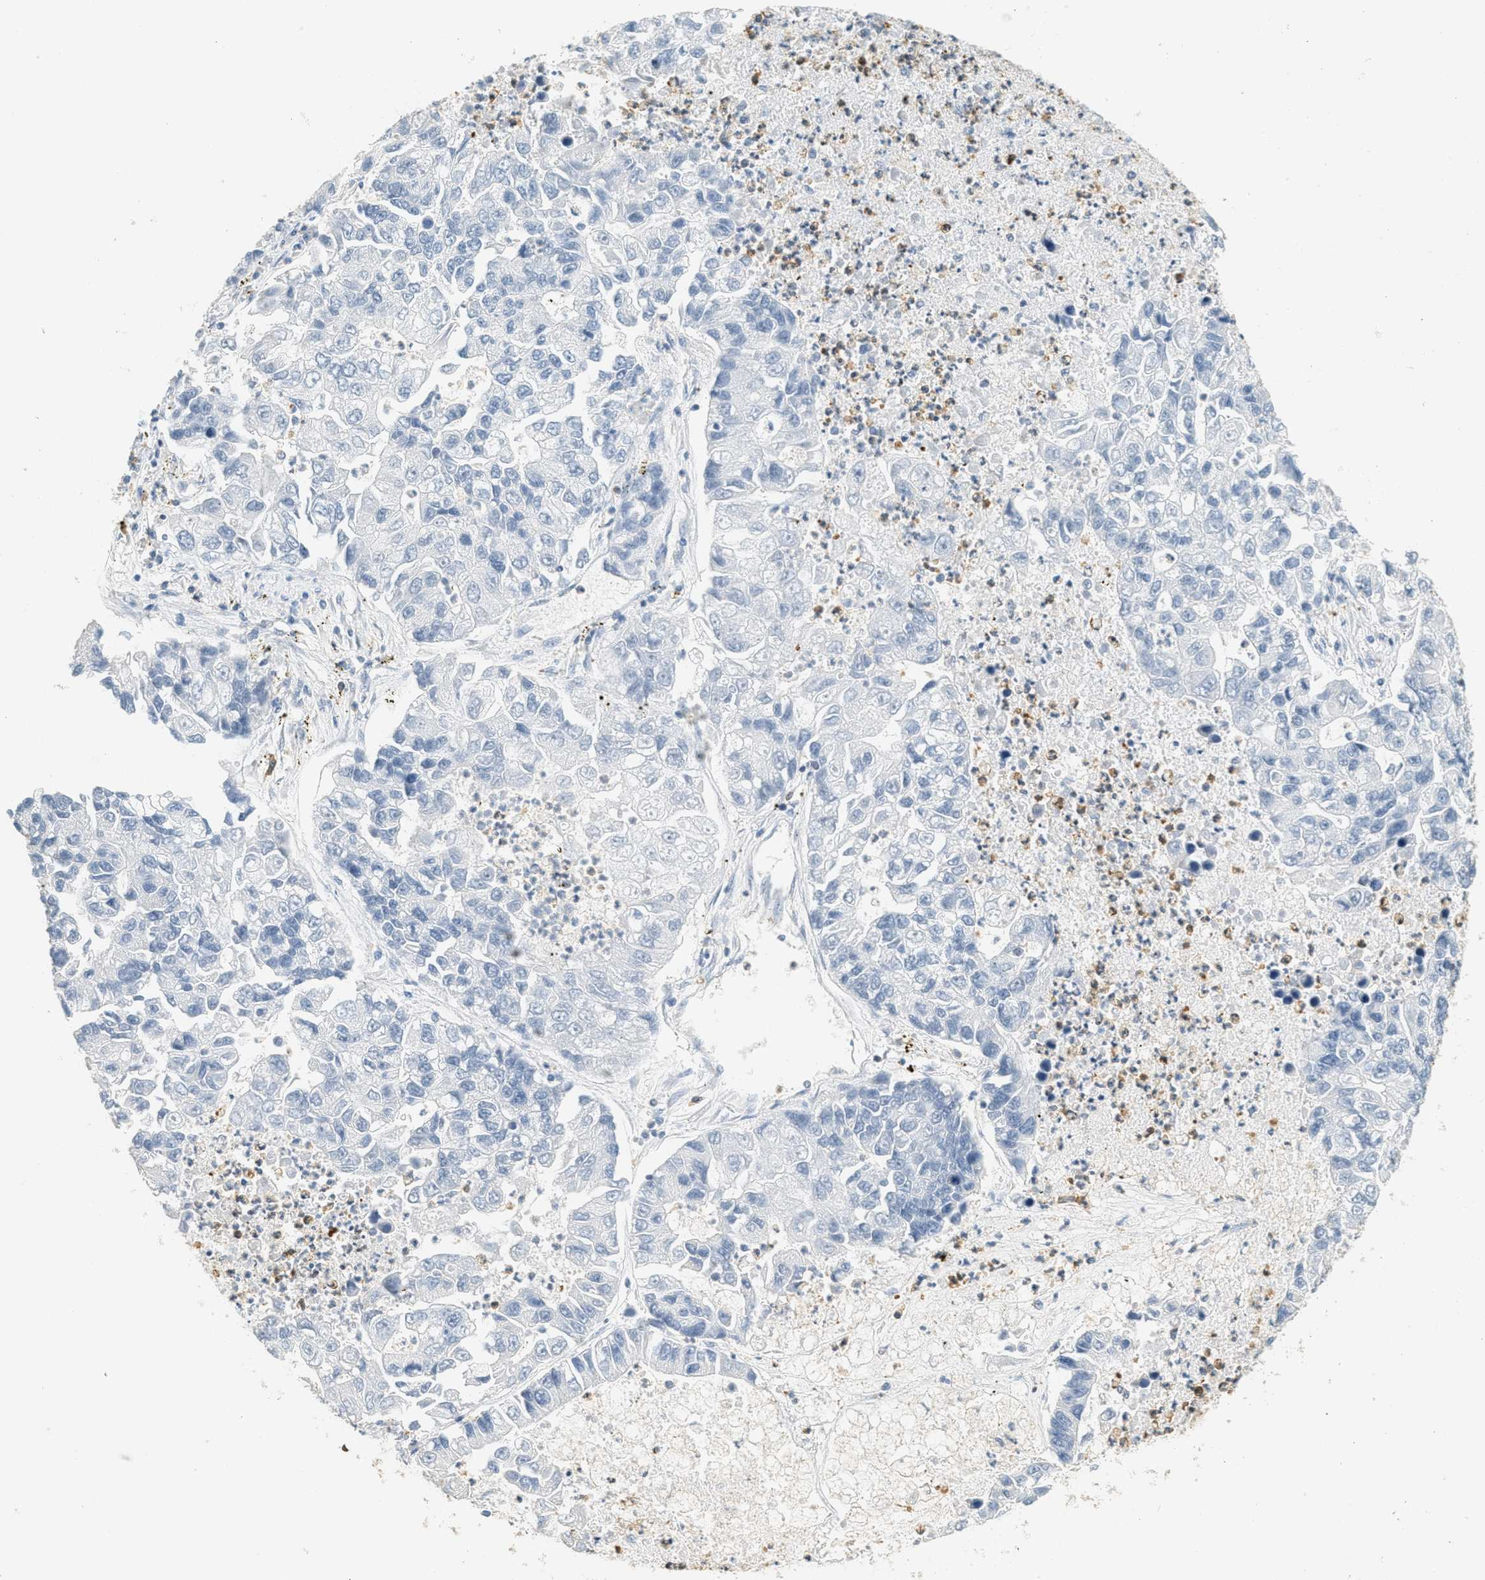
{"staining": {"intensity": "negative", "quantity": "none", "location": "none"}, "tissue": "lung cancer", "cell_type": "Tumor cells", "image_type": "cancer", "snomed": [{"axis": "morphology", "description": "Adenocarcinoma, NOS"}, {"axis": "topography", "description": "Lung"}], "caption": "The micrograph shows no staining of tumor cells in lung adenocarcinoma.", "gene": "LSP1", "patient": {"sex": "female", "age": 51}}